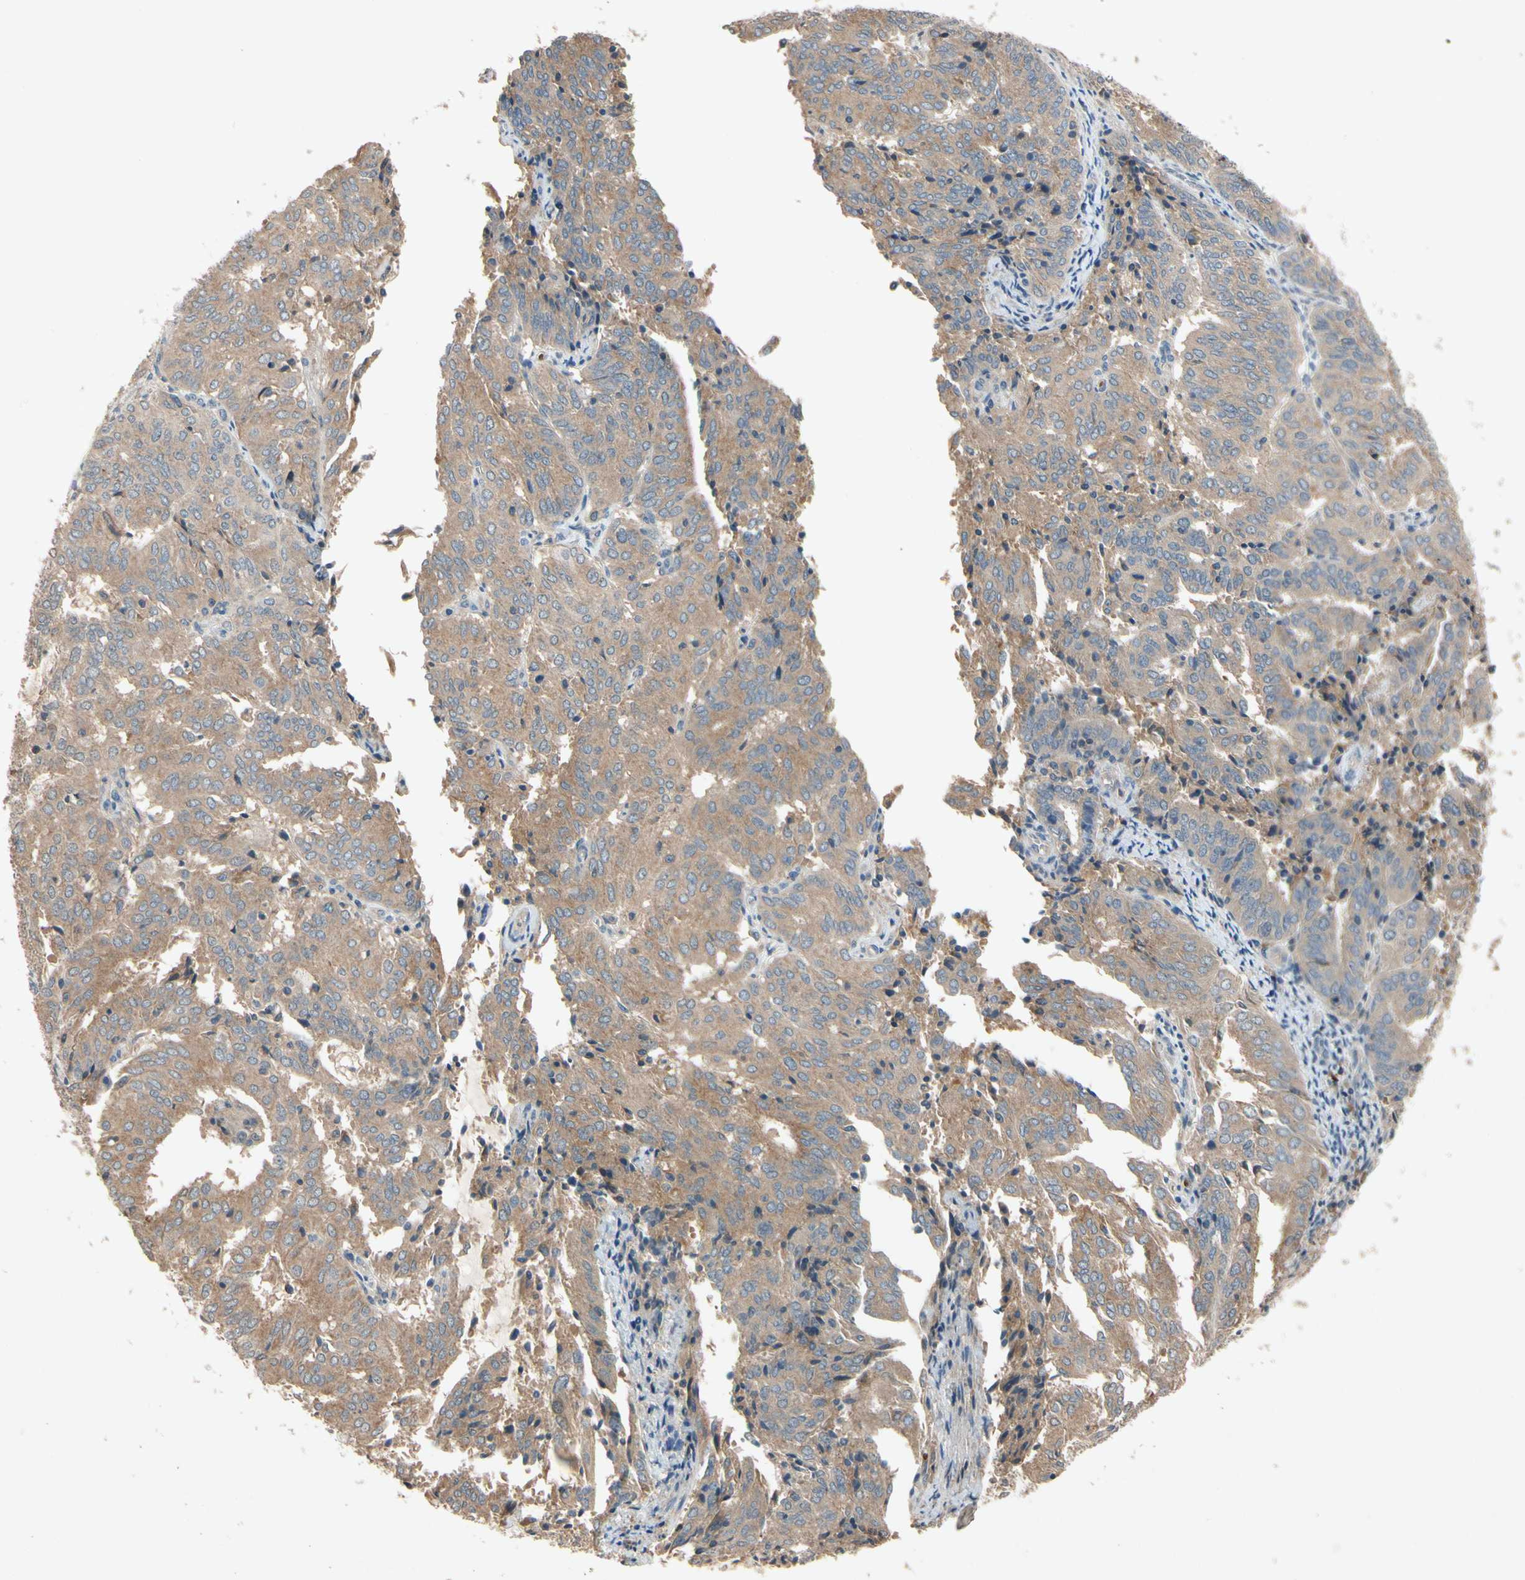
{"staining": {"intensity": "weak", "quantity": ">75%", "location": "cytoplasmic/membranous"}, "tissue": "endometrial cancer", "cell_type": "Tumor cells", "image_type": "cancer", "snomed": [{"axis": "morphology", "description": "Adenocarcinoma, NOS"}, {"axis": "topography", "description": "Uterus"}], "caption": "A histopathology image showing weak cytoplasmic/membranous expression in approximately >75% of tumor cells in adenocarcinoma (endometrial), as visualized by brown immunohistochemical staining.", "gene": "IL1RL1", "patient": {"sex": "female", "age": 60}}